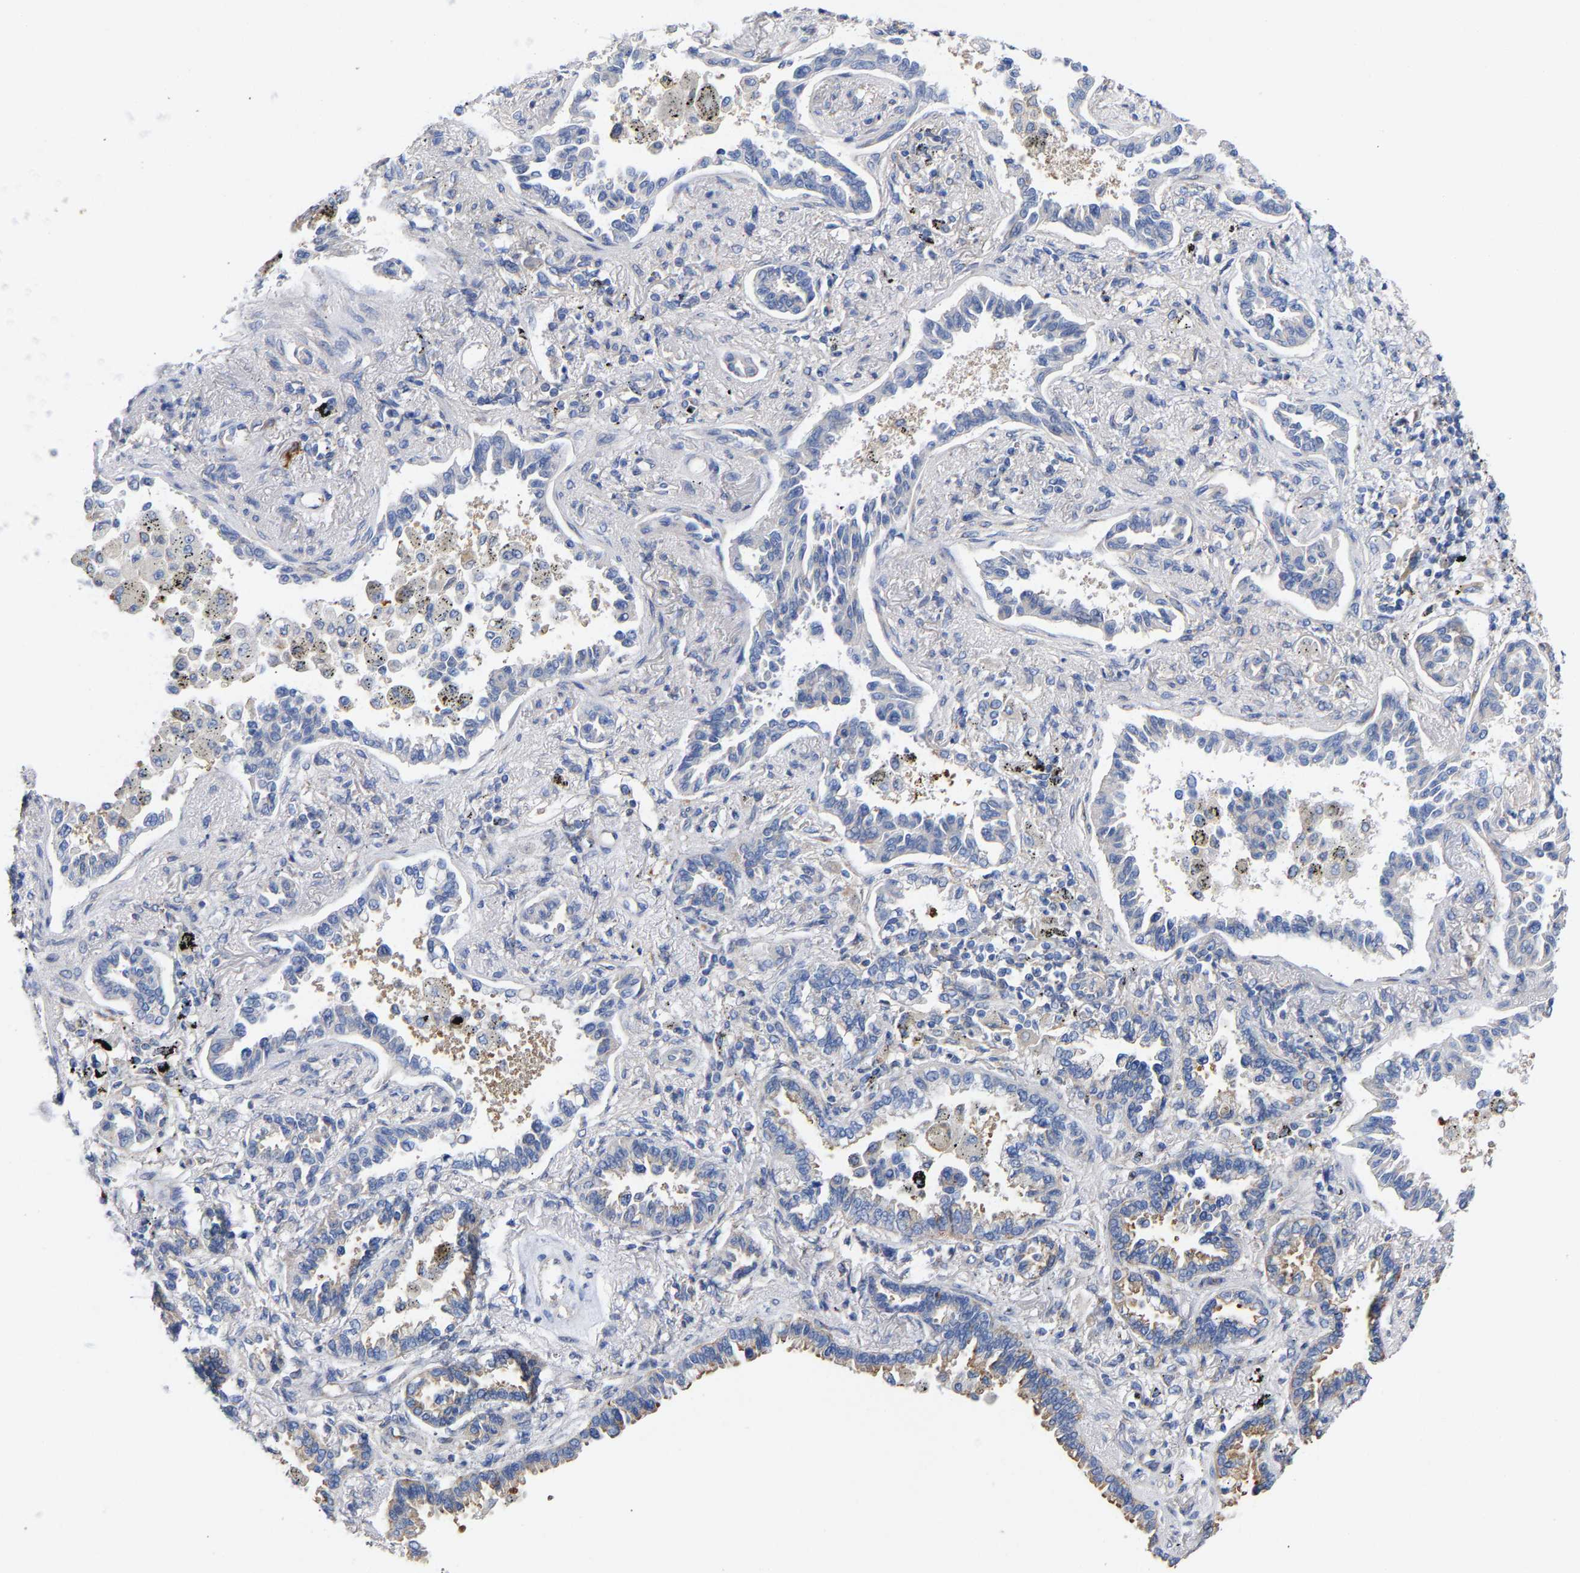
{"staining": {"intensity": "weak", "quantity": "25%-75%", "location": "cytoplasmic/membranous"}, "tissue": "lung cancer", "cell_type": "Tumor cells", "image_type": "cancer", "snomed": [{"axis": "morphology", "description": "Normal tissue, NOS"}, {"axis": "morphology", "description": "Adenocarcinoma, NOS"}, {"axis": "topography", "description": "Lung"}], "caption": "Human lung adenocarcinoma stained for a protein (brown) shows weak cytoplasmic/membranous positive staining in approximately 25%-75% of tumor cells.", "gene": "PPP1R15A", "patient": {"sex": "male", "age": 59}}